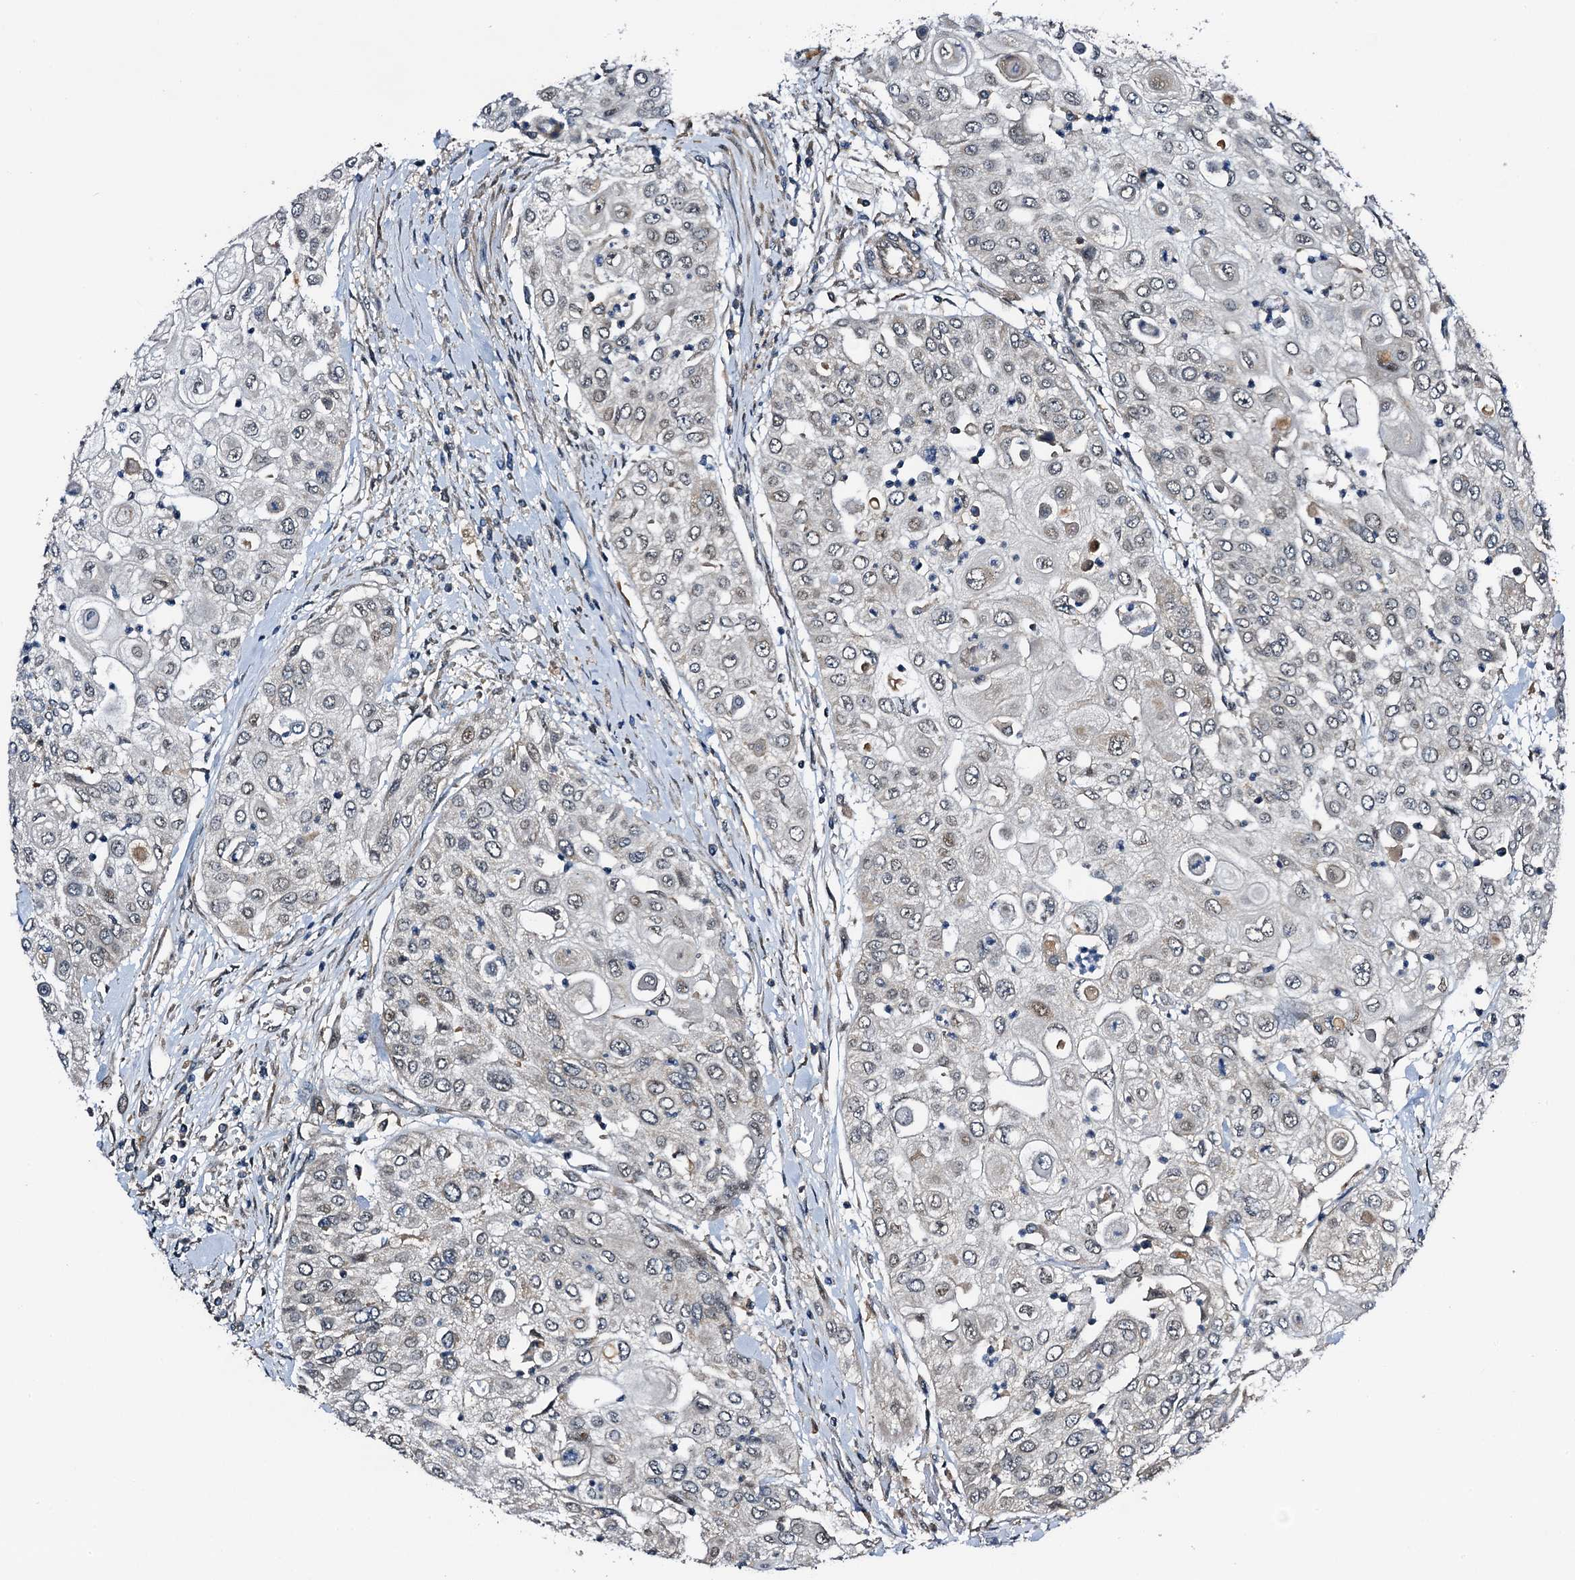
{"staining": {"intensity": "negative", "quantity": "none", "location": "none"}, "tissue": "urothelial cancer", "cell_type": "Tumor cells", "image_type": "cancer", "snomed": [{"axis": "morphology", "description": "Urothelial carcinoma, High grade"}, {"axis": "topography", "description": "Urinary bladder"}], "caption": "This image is of urothelial cancer stained with immunohistochemistry to label a protein in brown with the nuclei are counter-stained blue. There is no staining in tumor cells.", "gene": "NAA16", "patient": {"sex": "female", "age": 79}}